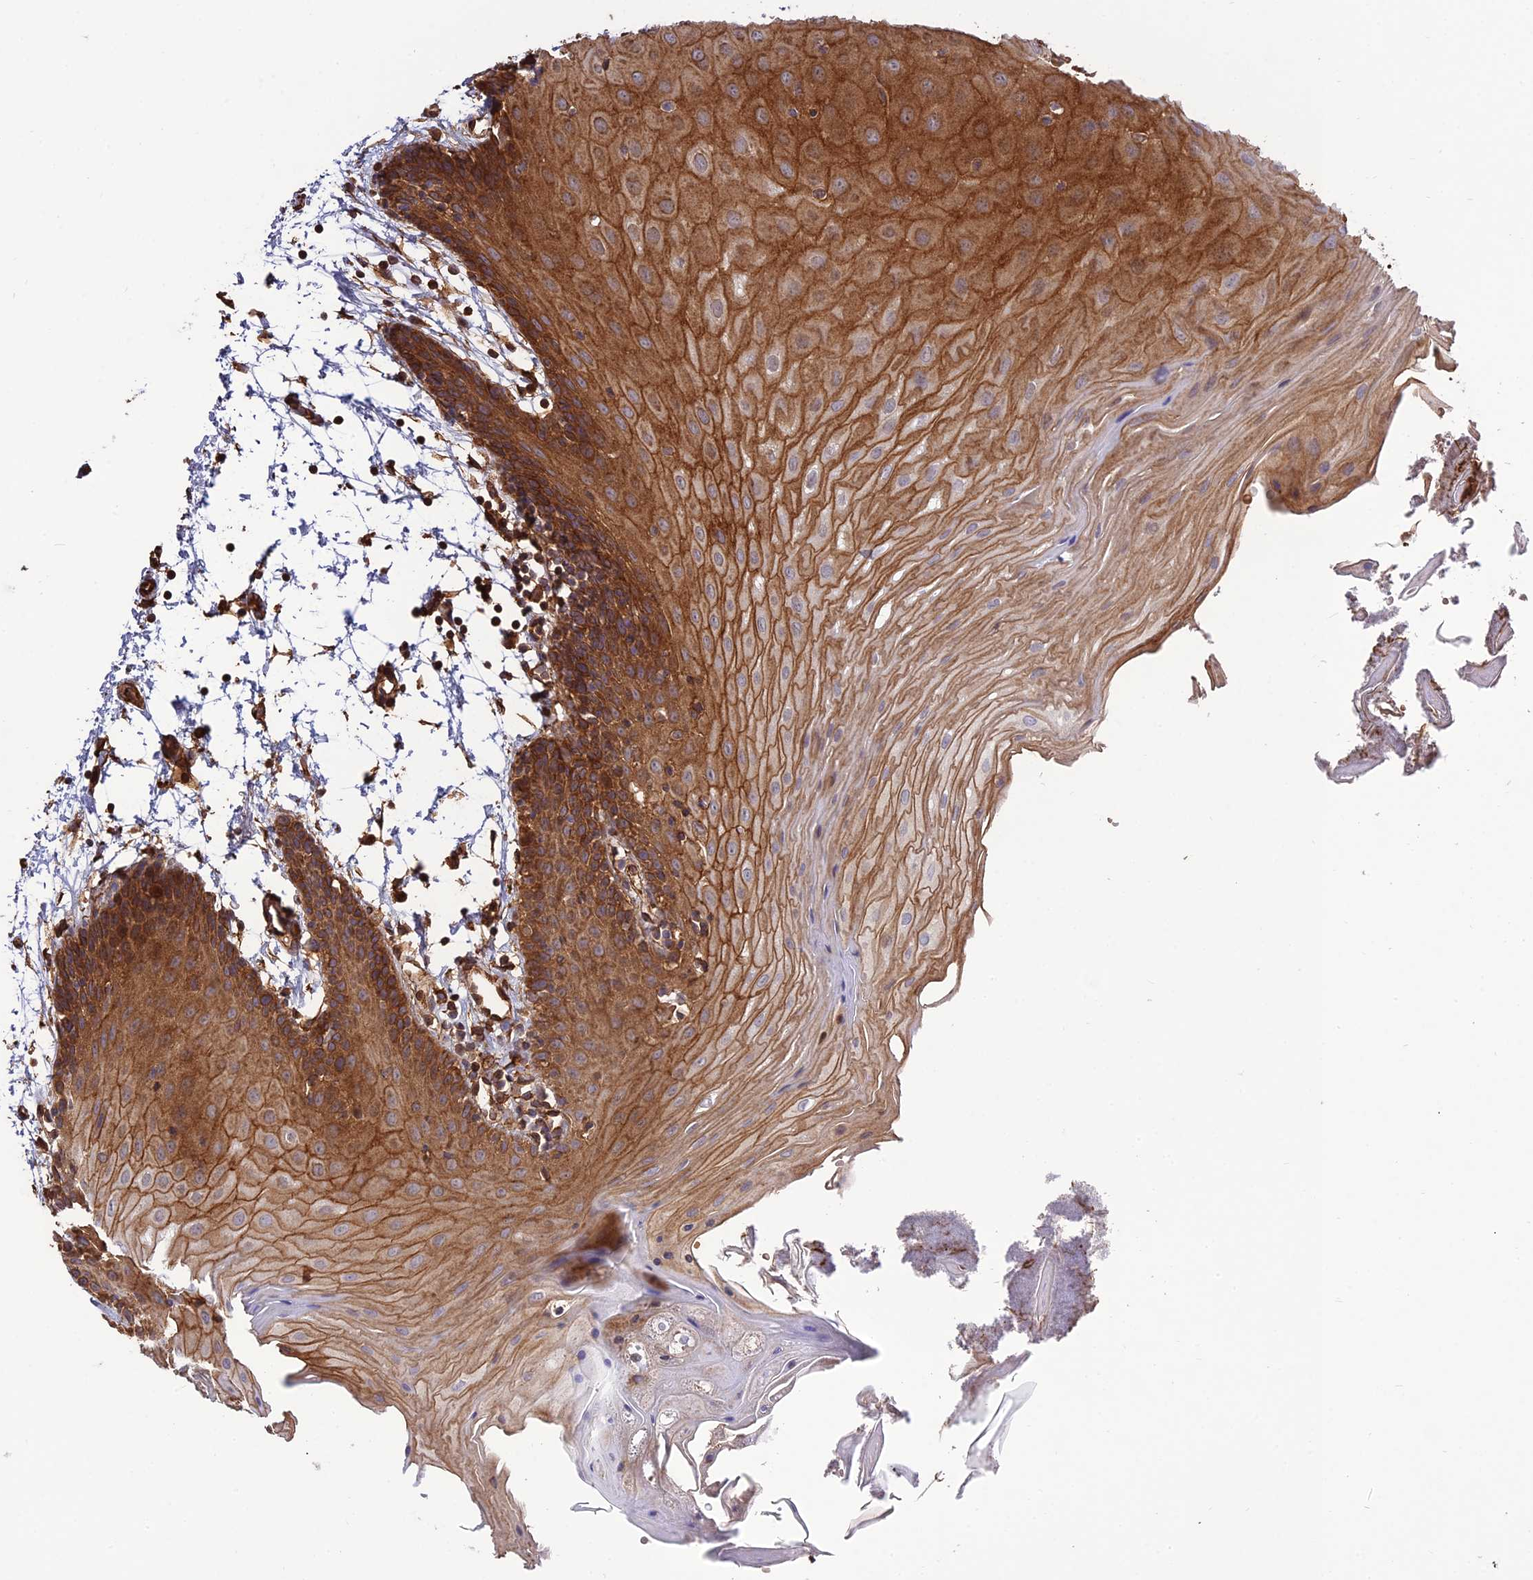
{"staining": {"intensity": "strong", "quantity": ">75%", "location": "cytoplasmic/membranous"}, "tissue": "oral mucosa", "cell_type": "Squamous epithelial cells", "image_type": "normal", "snomed": [{"axis": "morphology", "description": "Normal tissue, NOS"}, {"axis": "topography", "description": "Skeletal muscle"}, {"axis": "topography", "description": "Oral tissue"}, {"axis": "topography", "description": "Salivary gland"}, {"axis": "topography", "description": "Peripheral nerve tissue"}], "caption": "Immunohistochemistry (DAB (3,3'-diaminobenzidine)) staining of normal human oral mucosa displays strong cytoplasmic/membranous protein positivity in about >75% of squamous epithelial cells.", "gene": "CRTAP", "patient": {"sex": "male", "age": 54}}